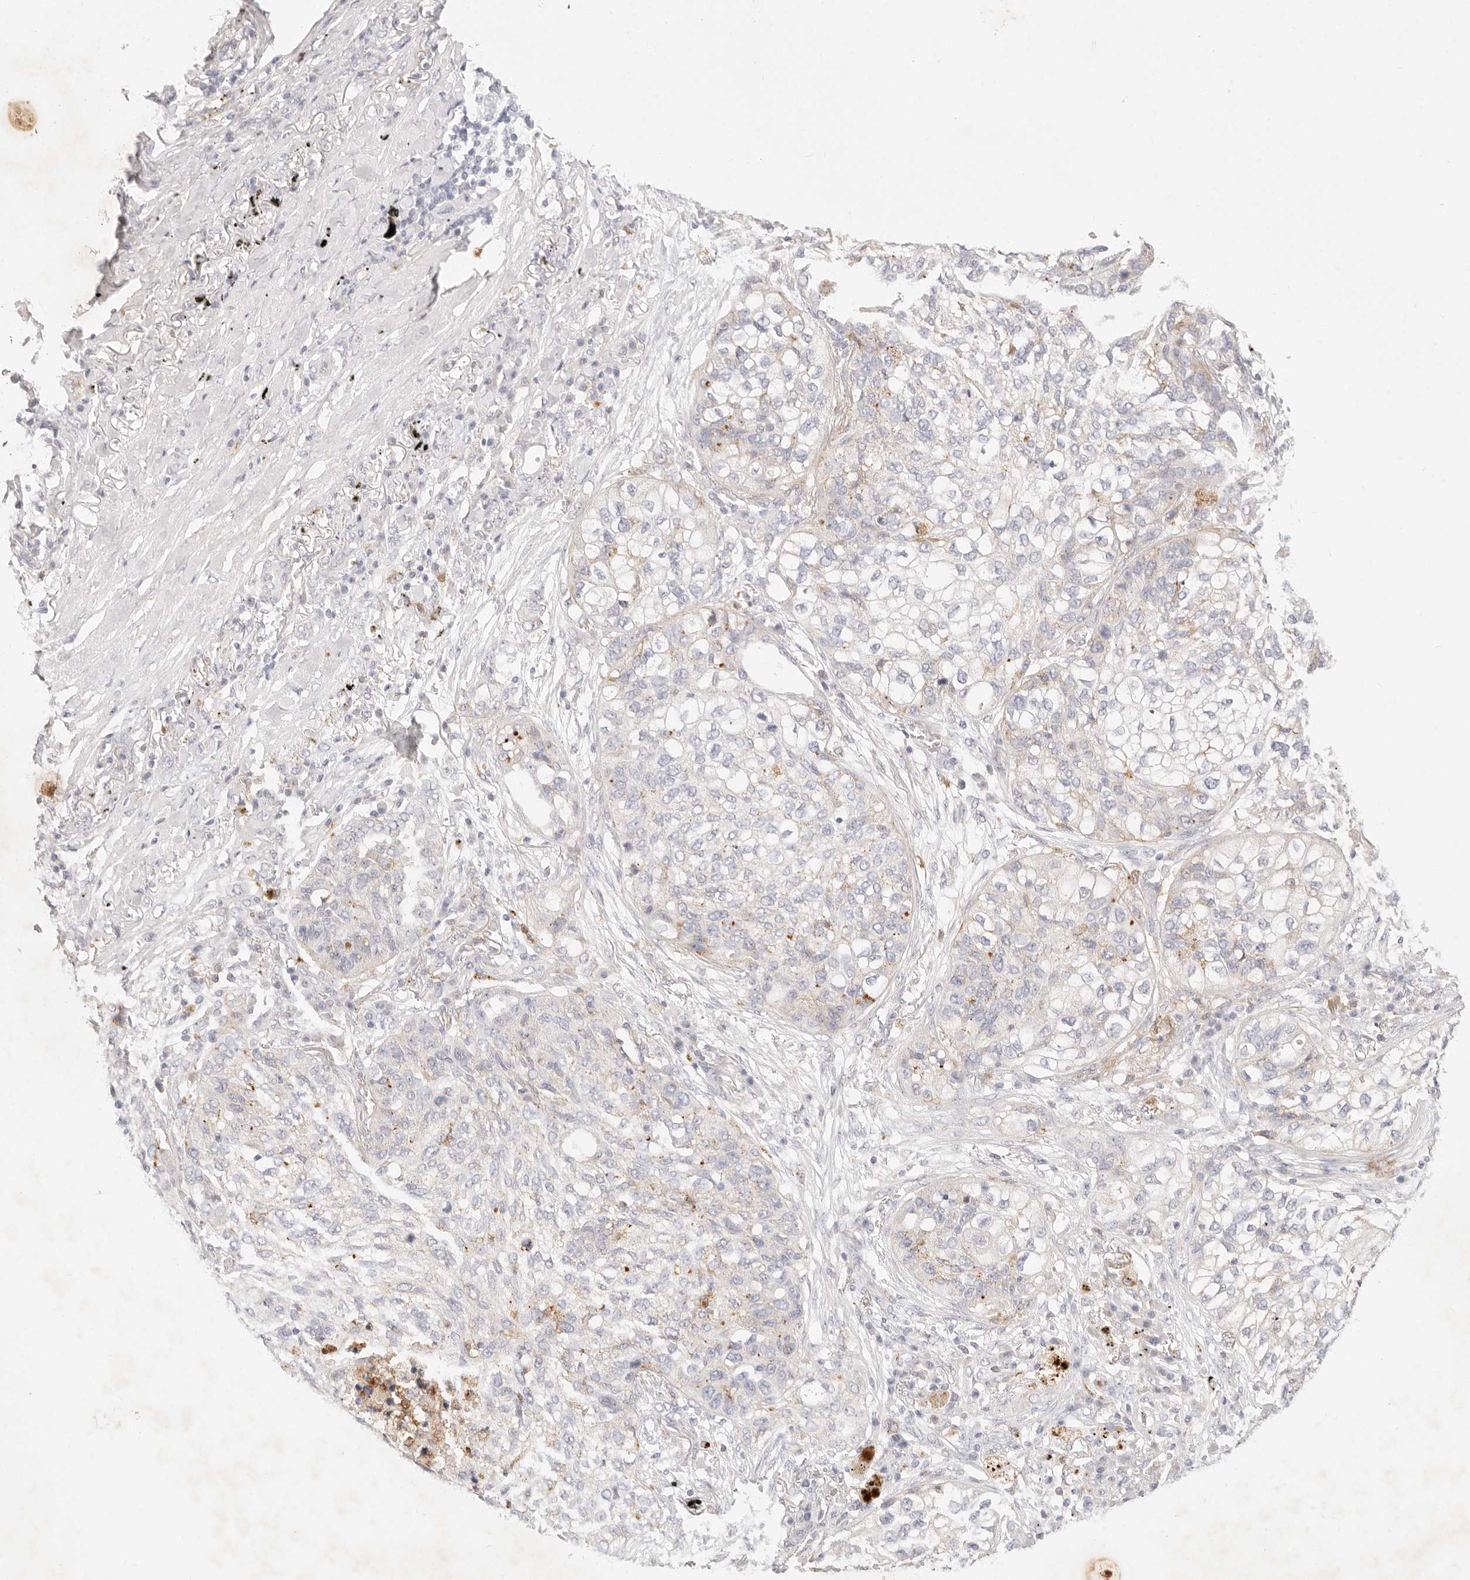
{"staining": {"intensity": "weak", "quantity": "<25%", "location": "cytoplasmic/membranous"}, "tissue": "lung cancer", "cell_type": "Tumor cells", "image_type": "cancer", "snomed": [{"axis": "morphology", "description": "Squamous cell carcinoma, NOS"}, {"axis": "topography", "description": "Lung"}], "caption": "Tumor cells are negative for protein expression in human lung cancer. Brightfield microscopy of immunohistochemistry stained with DAB (brown) and hematoxylin (blue), captured at high magnification.", "gene": "GPR84", "patient": {"sex": "female", "age": 63}}